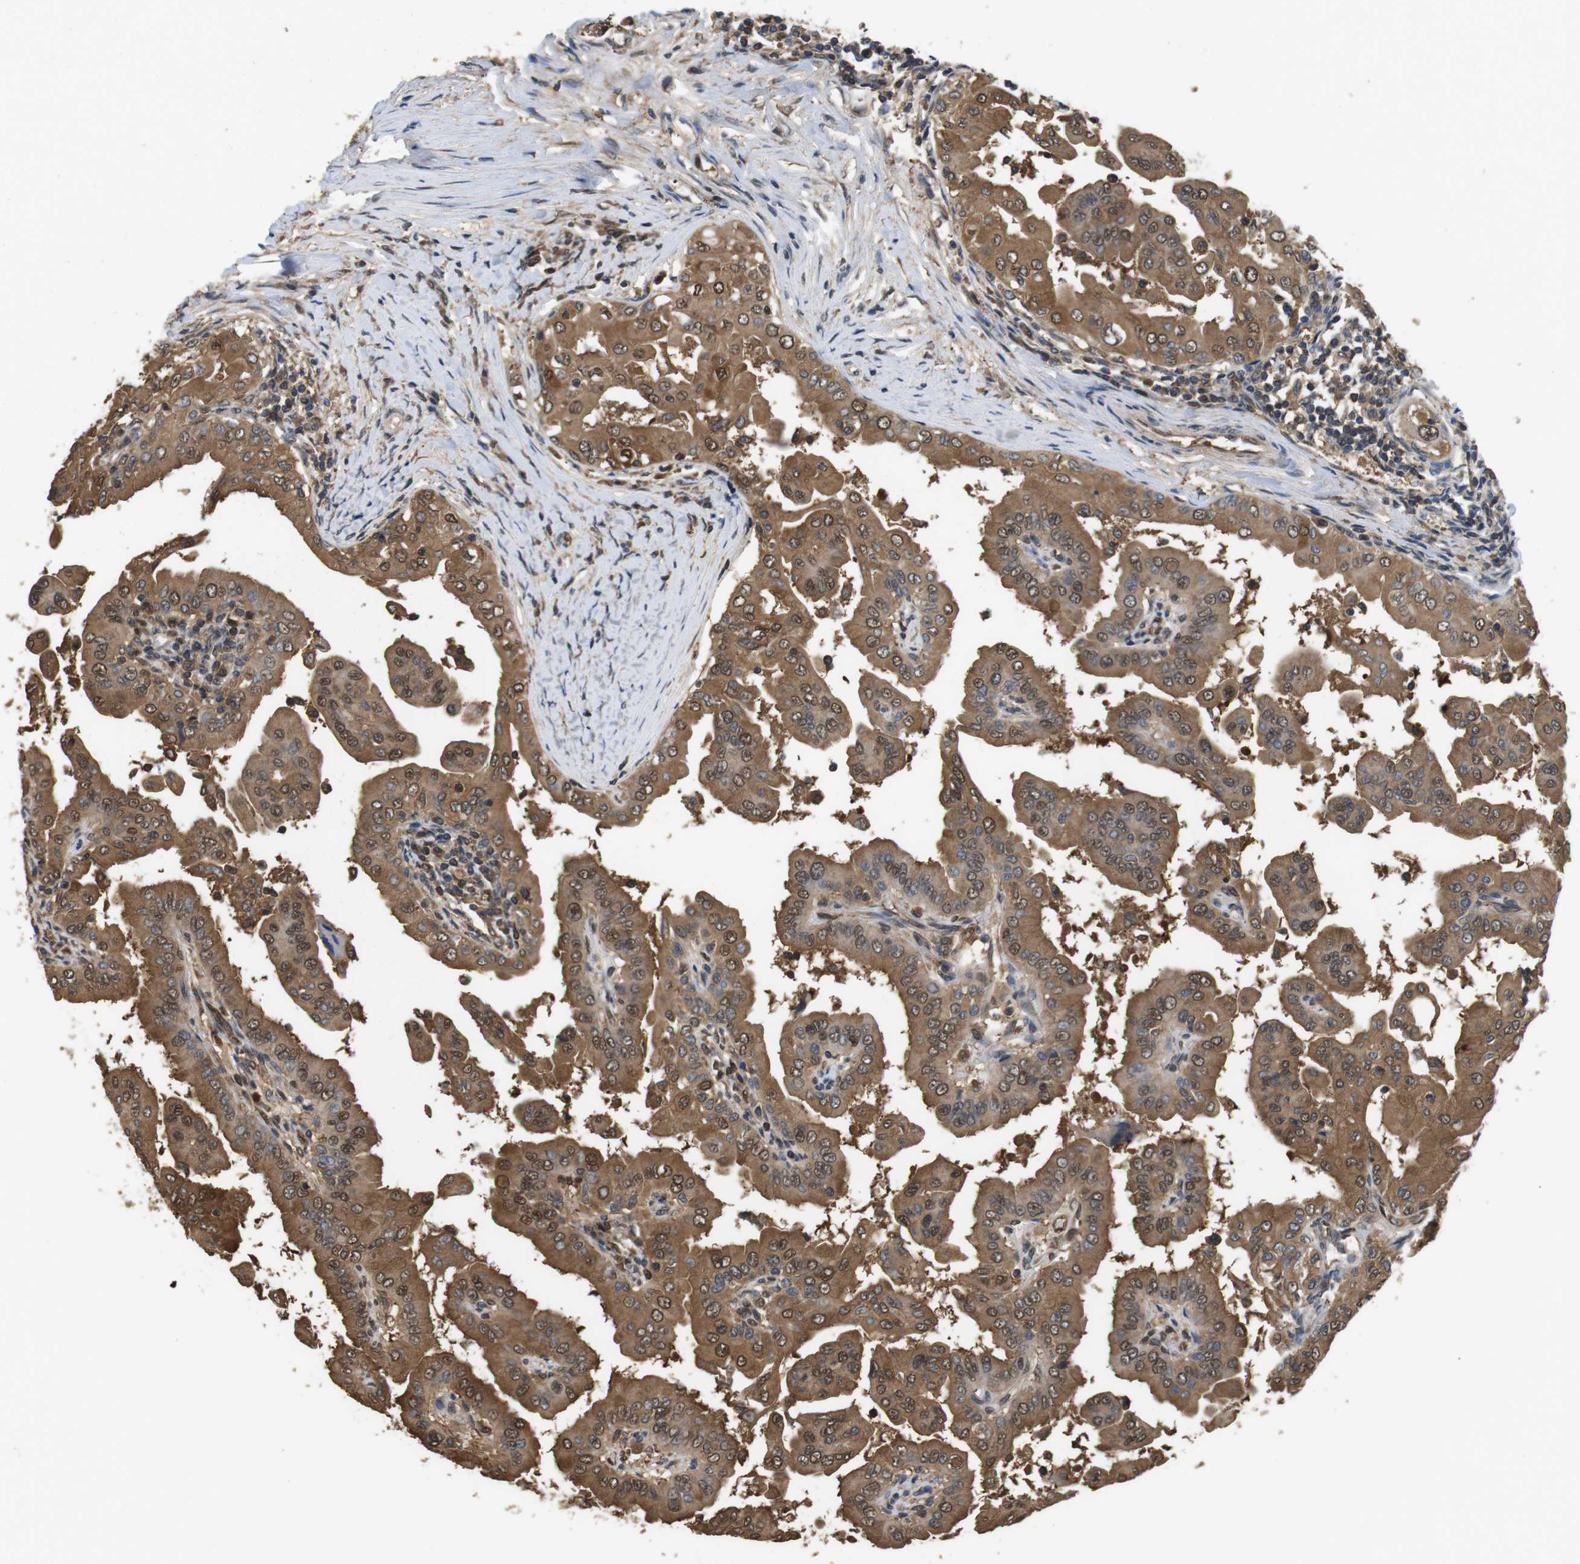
{"staining": {"intensity": "moderate", "quantity": ">75%", "location": "cytoplasmic/membranous,nuclear"}, "tissue": "thyroid cancer", "cell_type": "Tumor cells", "image_type": "cancer", "snomed": [{"axis": "morphology", "description": "Papillary adenocarcinoma, NOS"}, {"axis": "topography", "description": "Thyroid gland"}], "caption": "Approximately >75% of tumor cells in thyroid cancer (papillary adenocarcinoma) exhibit moderate cytoplasmic/membranous and nuclear protein positivity as visualized by brown immunohistochemical staining.", "gene": "LDHA", "patient": {"sex": "male", "age": 33}}